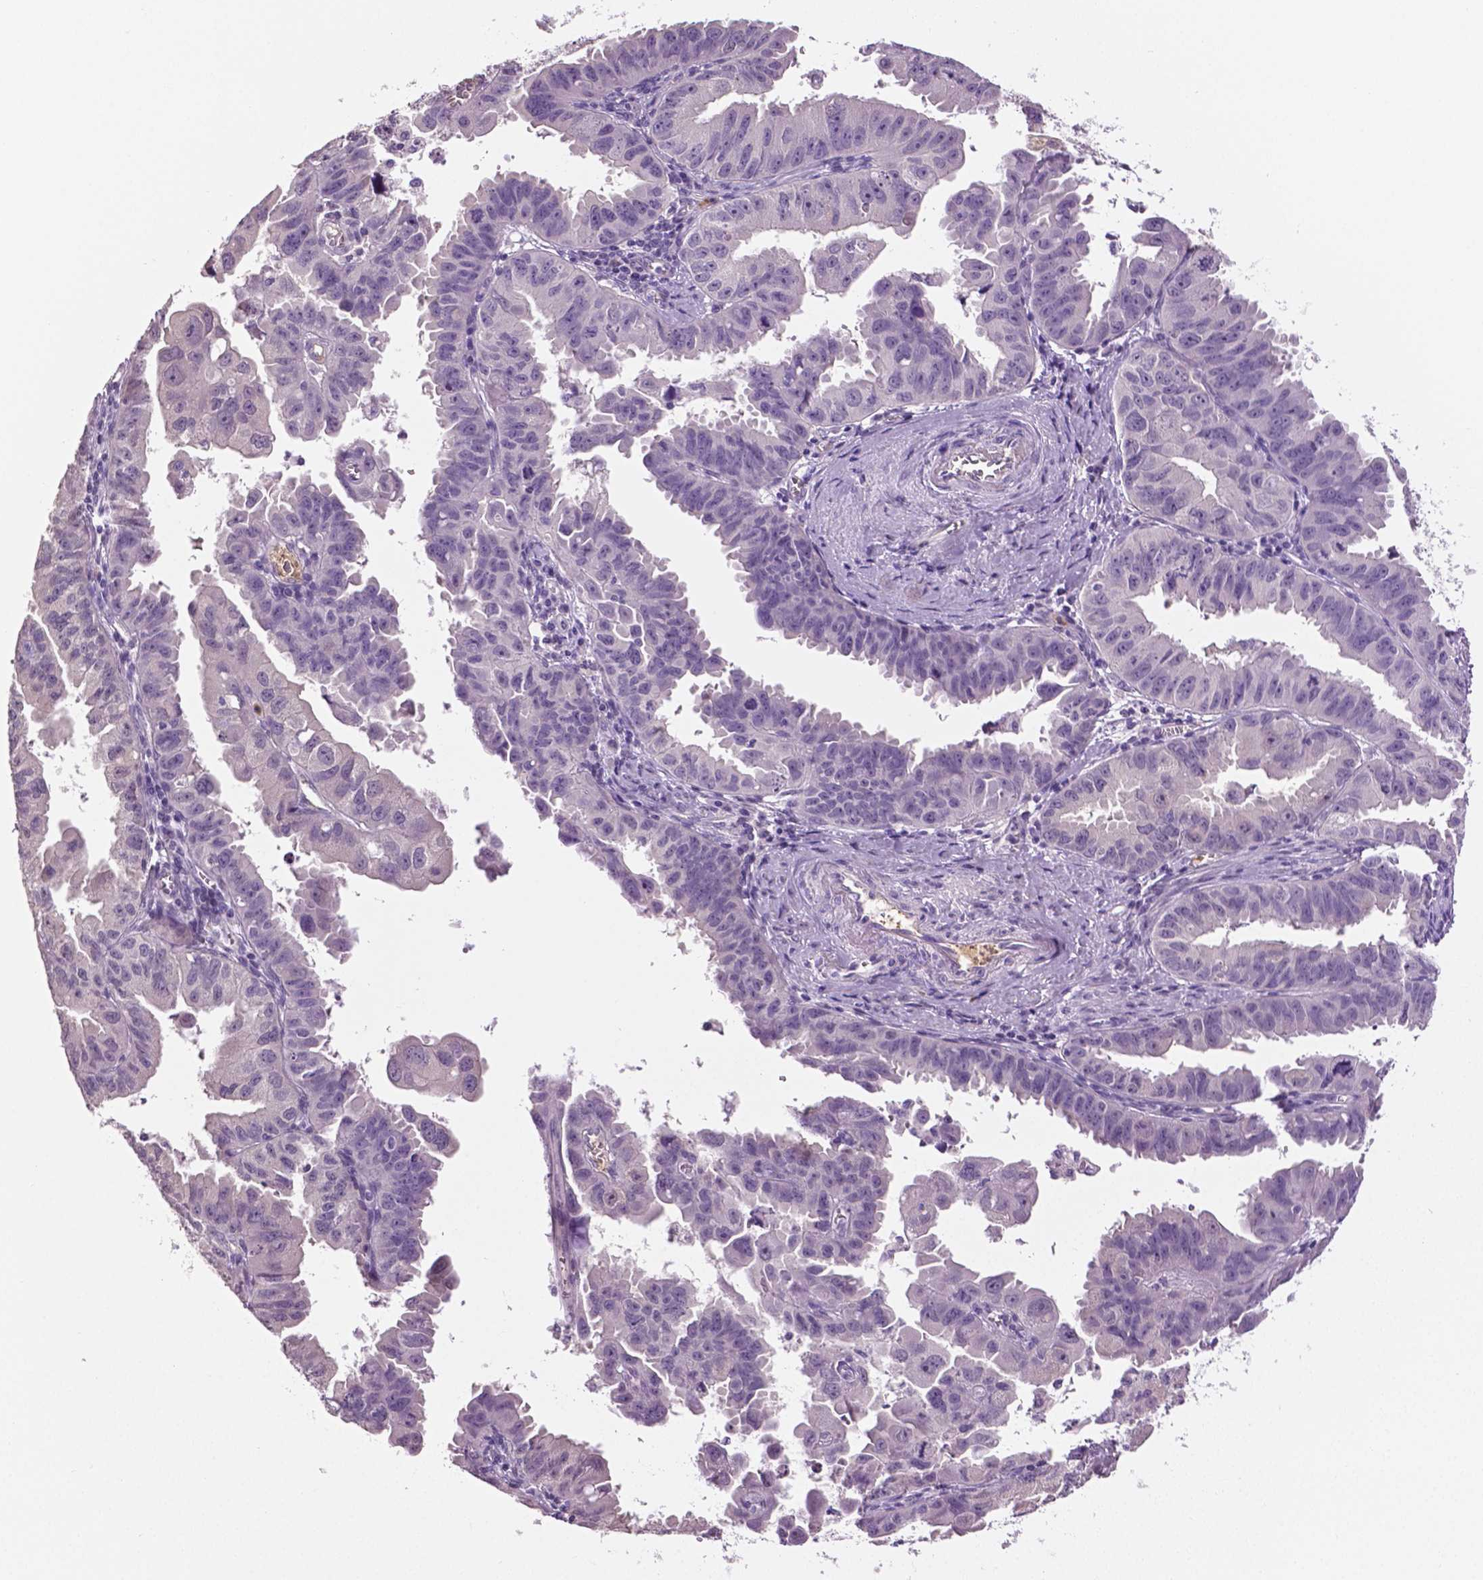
{"staining": {"intensity": "negative", "quantity": "none", "location": "none"}, "tissue": "ovarian cancer", "cell_type": "Tumor cells", "image_type": "cancer", "snomed": [{"axis": "morphology", "description": "Carcinoma, endometroid"}, {"axis": "topography", "description": "Ovary"}], "caption": "An image of ovarian endometroid carcinoma stained for a protein reveals no brown staining in tumor cells. The staining is performed using DAB (3,3'-diaminobenzidine) brown chromogen with nuclei counter-stained in using hematoxylin.", "gene": "PTPN5", "patient": {"sex": "female", "age": 85}}